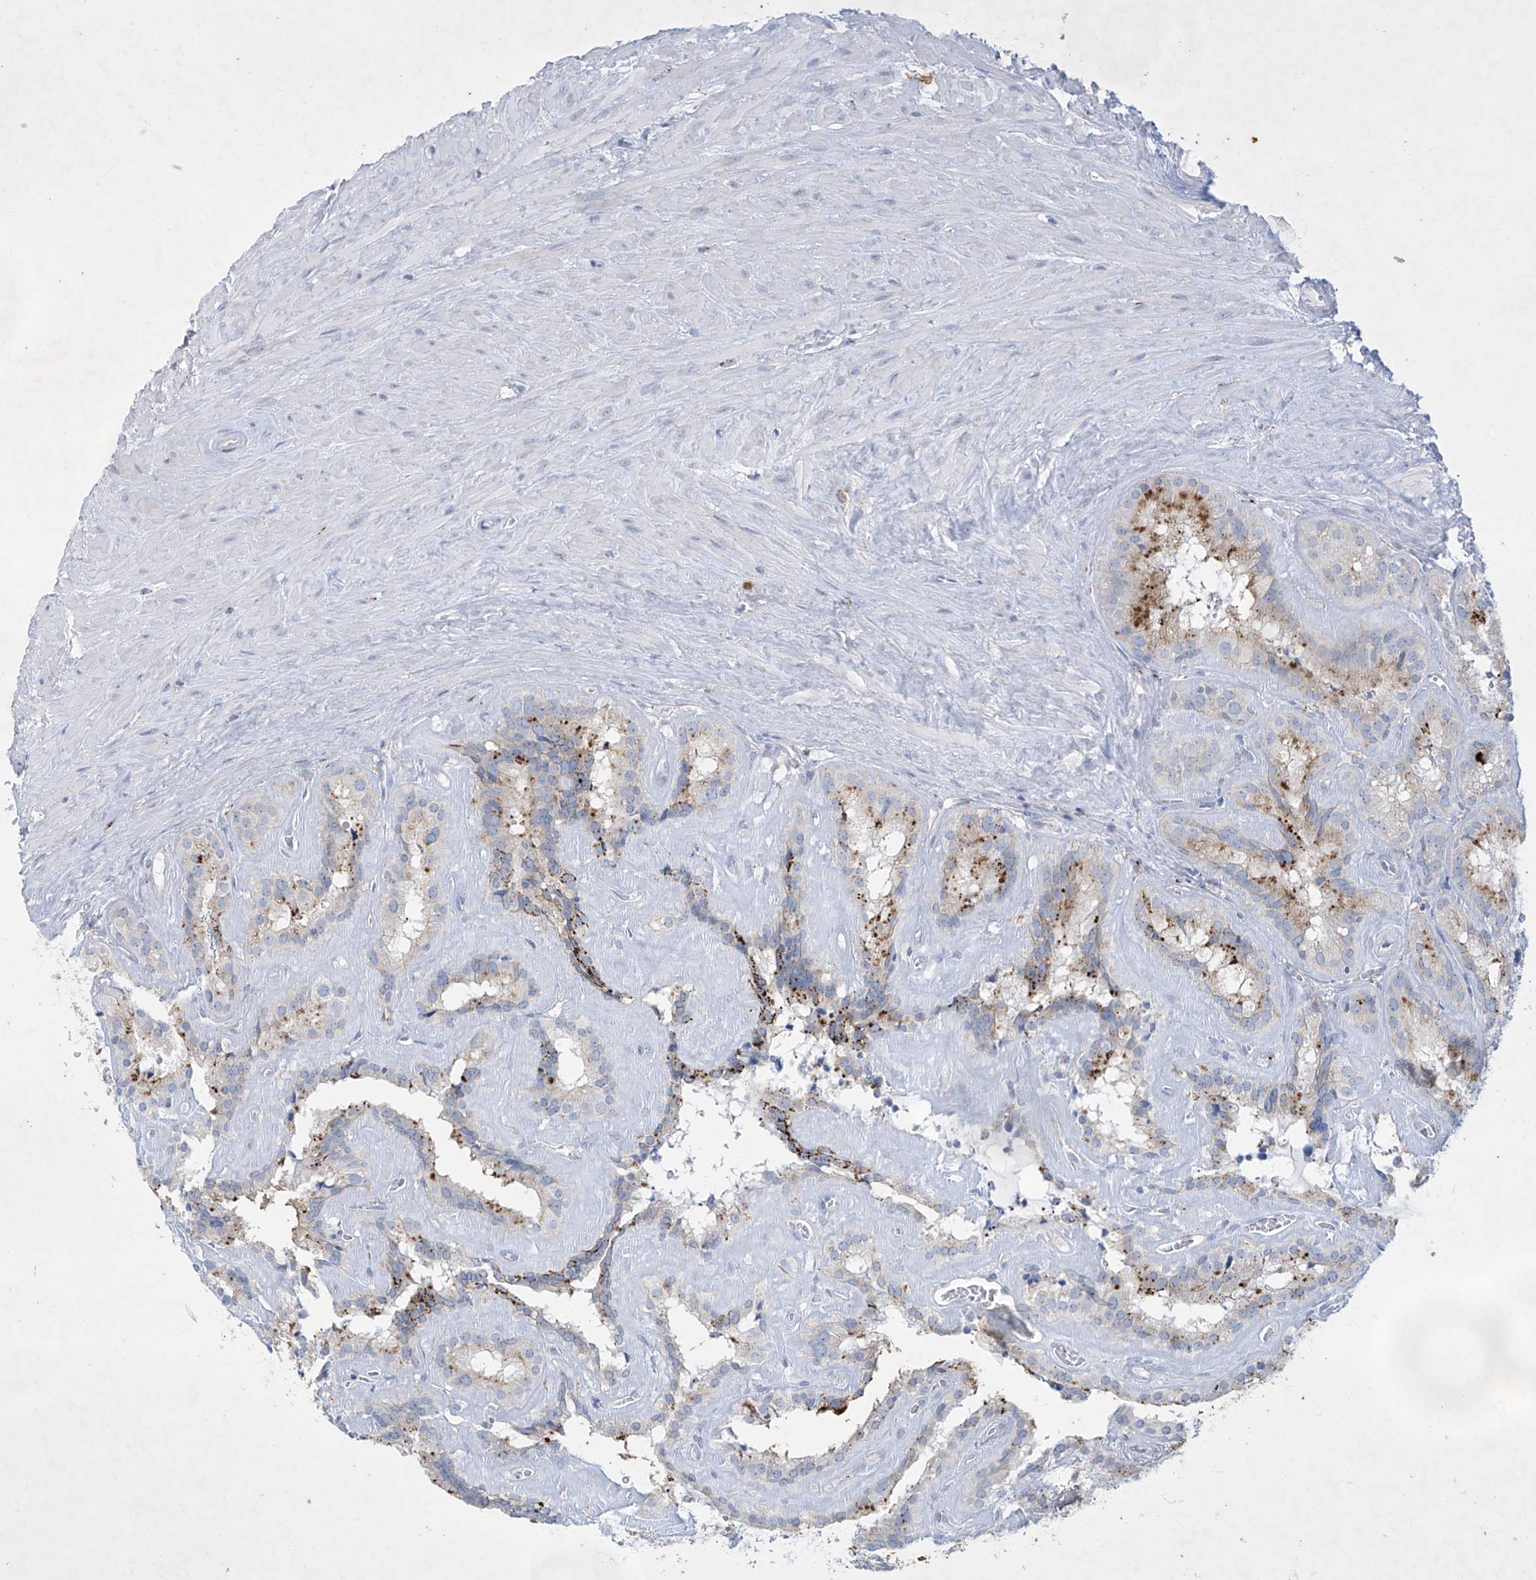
{"staining": {"intensity": "moderate", "quantity": ">75%", "location": "cytoplasmic/membranous"}, "tissue": "seminal vesicle", "cell_type": "Glandular cells", "image_type": "normal", "snomed": [{"axis": "morphology", "description": "Normal tissue, NOS"}, {"axis": "topography", "description": "Prostate"}, {"axis": "topography", "description": "Seminal veicle"}], "caption": "A high-resolution image shows immunohistochemistry (IHC) staining of unremarkable seminal vesicle, which demonstrates moderate cytoplasmic/membranous expression in about >75% of glandular cells.", "gene": "GPR137C", "patient": {"sex": "male", "age": 59}}